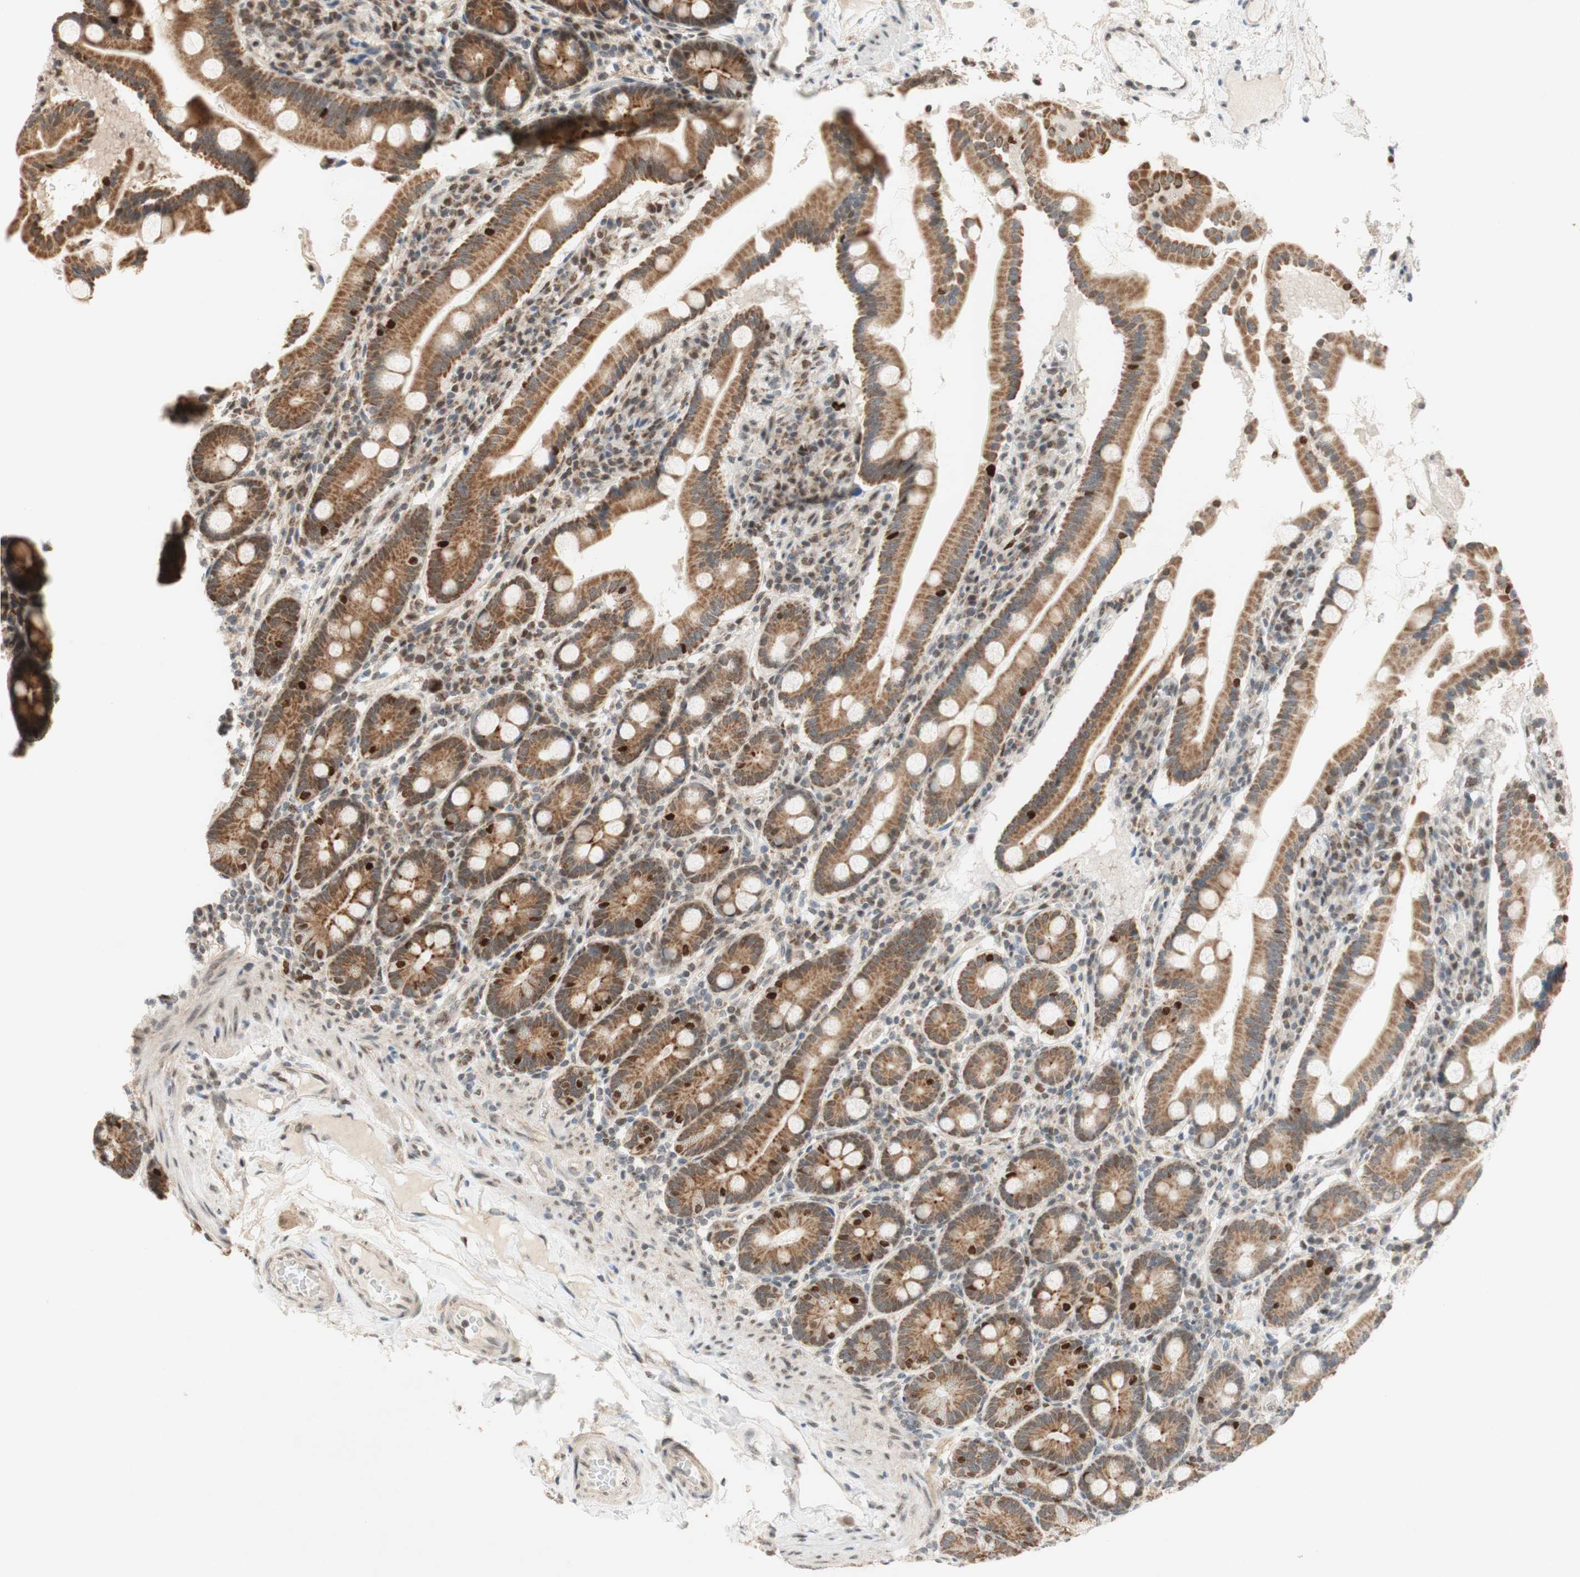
{"staining": {"intensity": "strong", "quantity": "<25%", "location": "cytoplasmic/membranous,nuclear"}, "tissue": "duodenum", "cell_type": "Glandular cells", "image_type": "normal", "snomed": [{"axis": "morphology", "description": "Normal tissue, NOS"}, {"axis": "topography", "description": "Duodenum"}], "caption": "The image reveals immunohistochemical staining of normal duodenum. There is strong cytoplasmic/membranous,nuclear expression is appreciated in approximately <25% of glandular cells. The protein is stained brown, and the nuclei are stained in blue (DAB IHC with brightfield microscopy, high magnification).", "gene": "DNMT3A", "patient": {"sex": "male", "age": 50}}